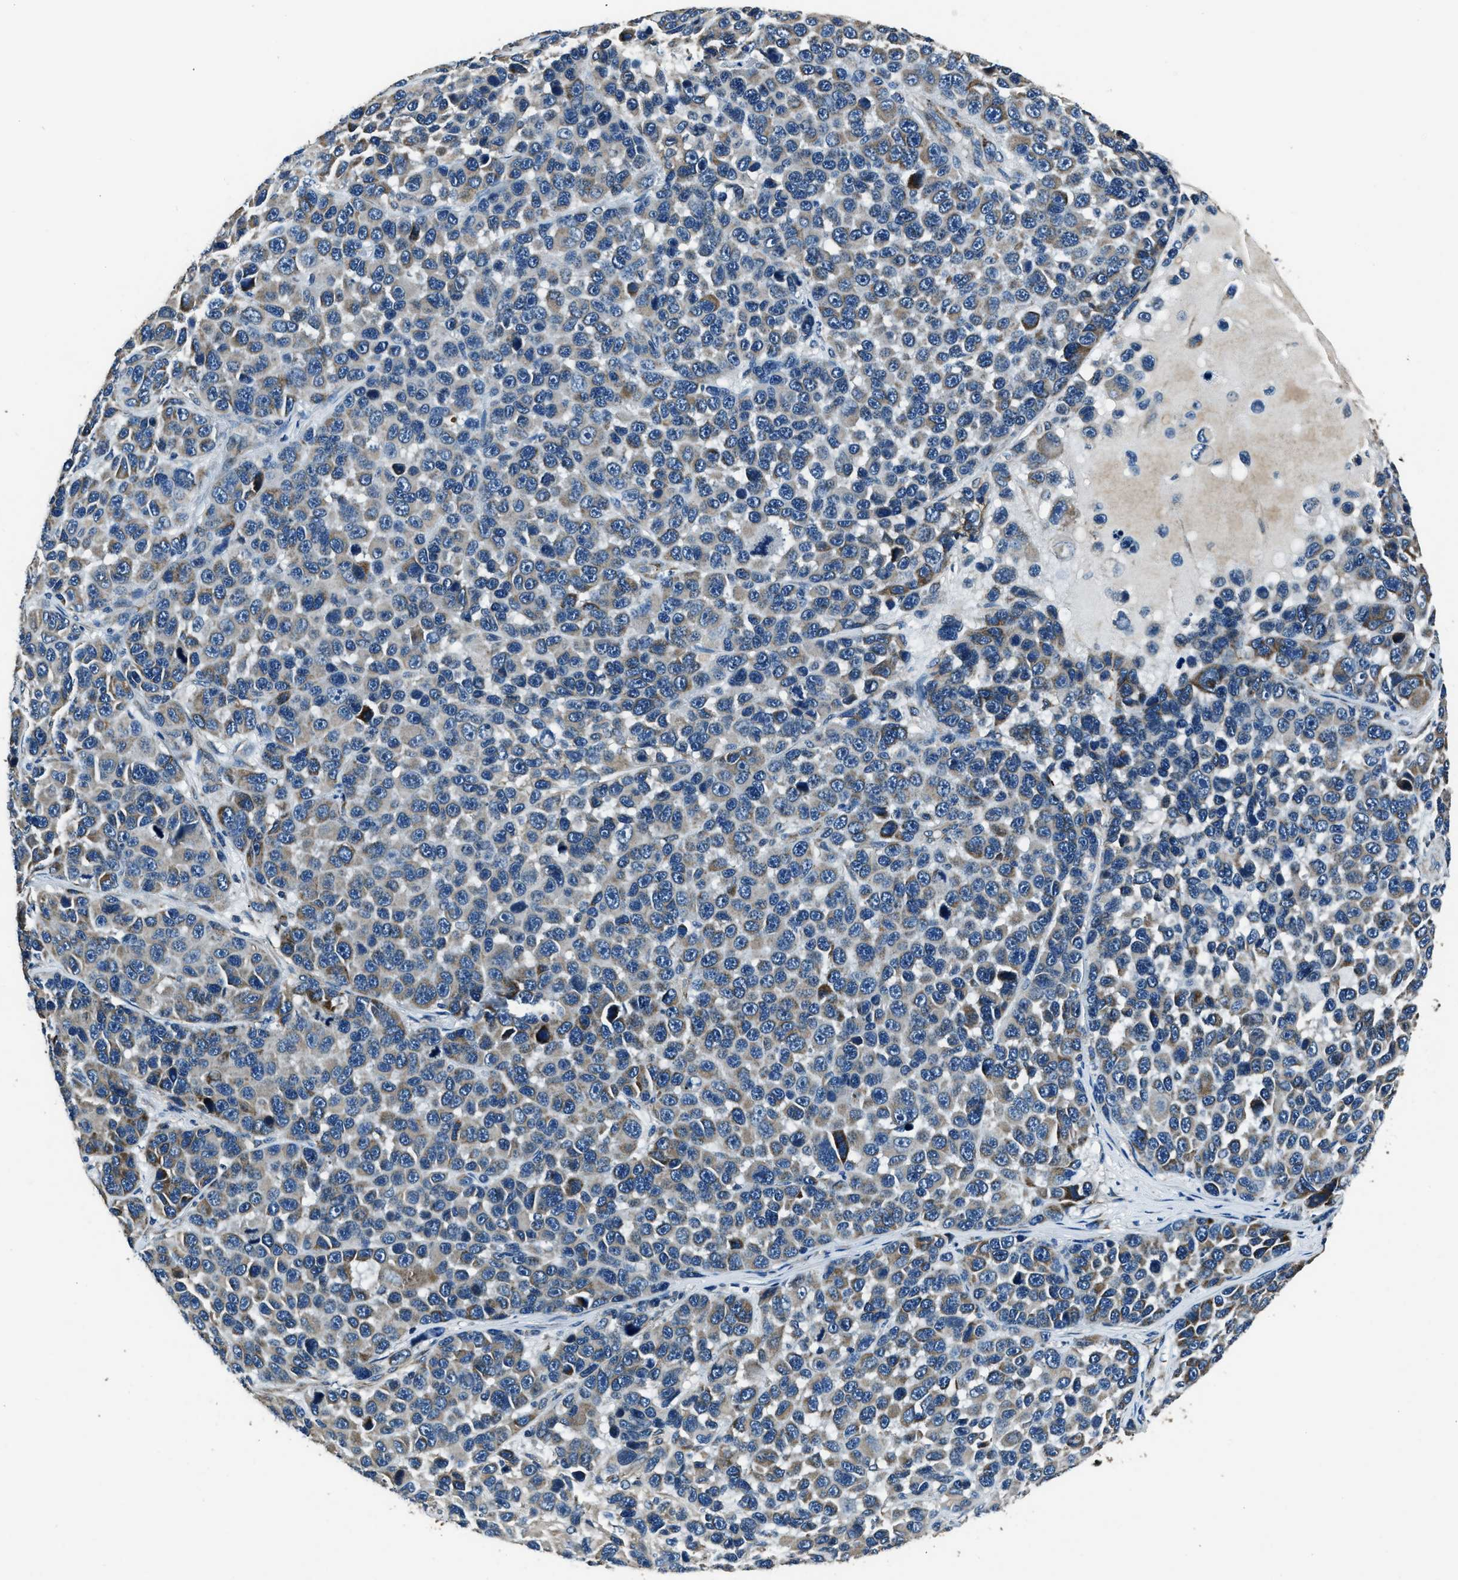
{"staining": {"intensity": "weak", "quantity": "25%-75%", "location": "cytoplasmic/membranous"}, "tissue": "melanoma", "cell_type": "Tumor cells", "image_type": "cancer", "snomed": [{"axis": "morphology", "description": "Malignant melanoma, NOS"}, {"axis": "topography", "description": "Skin"}], "caption": "A high-resolution histopathology image shows immunohistochemistry staining of melanoma, which shows weak cytoplasmic/membranous expression in about 25%-75% of tumor cells.", "gene": "OGDH", "patient": {"sex": "male", "age": 53}}